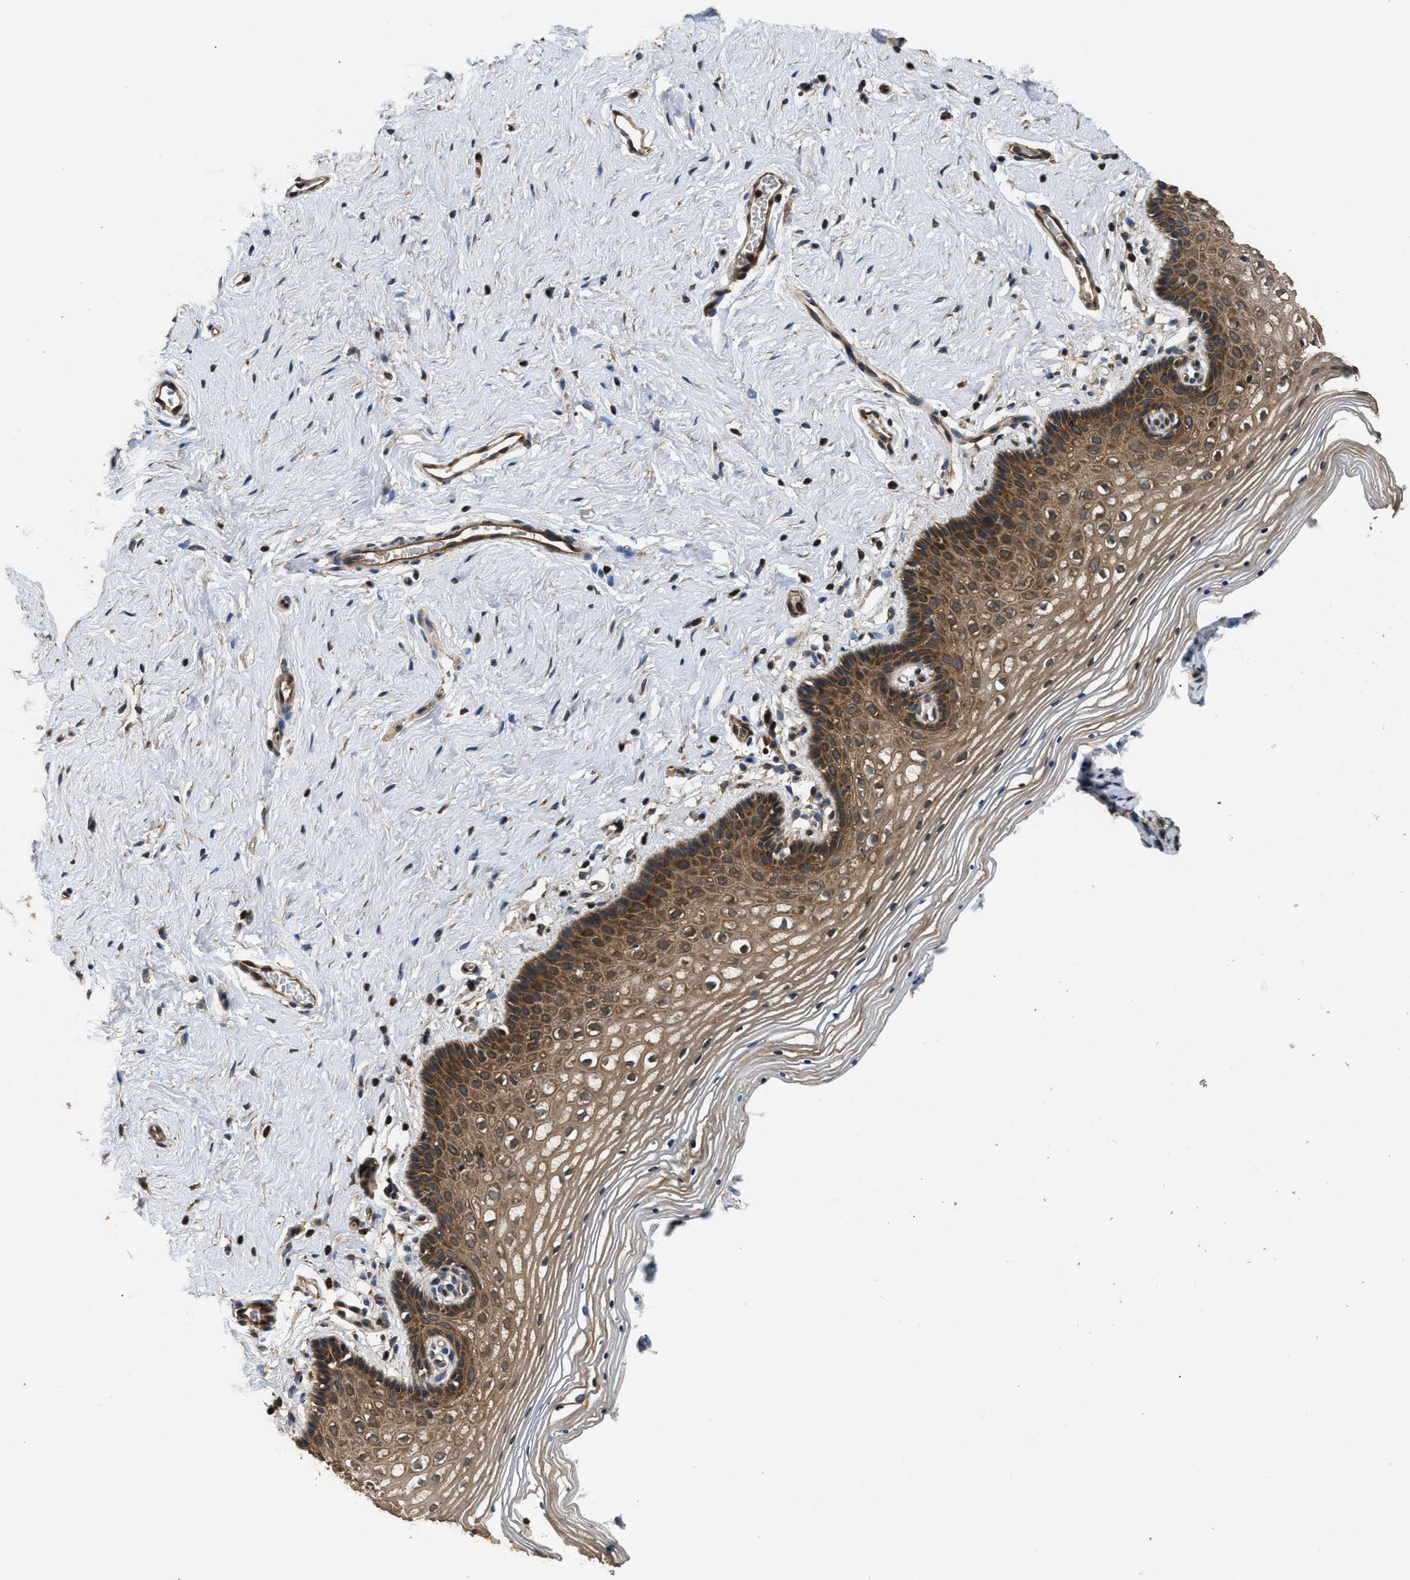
{"staining": {"intensity": "moderate", "quantity": "25%-75%", "location": "cytoplasmic/membranous"}, "tissue": "vagina", "cell_type": "Squamous epithelial cells", "image_type": "normal", "snomed": [{"axis": "morphology", "description": "Normal tissue, NOS"}, {"axis": "topography", "description": "Vagina"}], "caption": "Immunohistochemical staining of unremarkable vagina exhibits 25%-75% levels of moderate cytoplasmic/membranous protein expression in about 25%-75% of squamous epithelial cells.", "gene": "DNAJC2", "patient": {"sex": "female", "age": 32}}